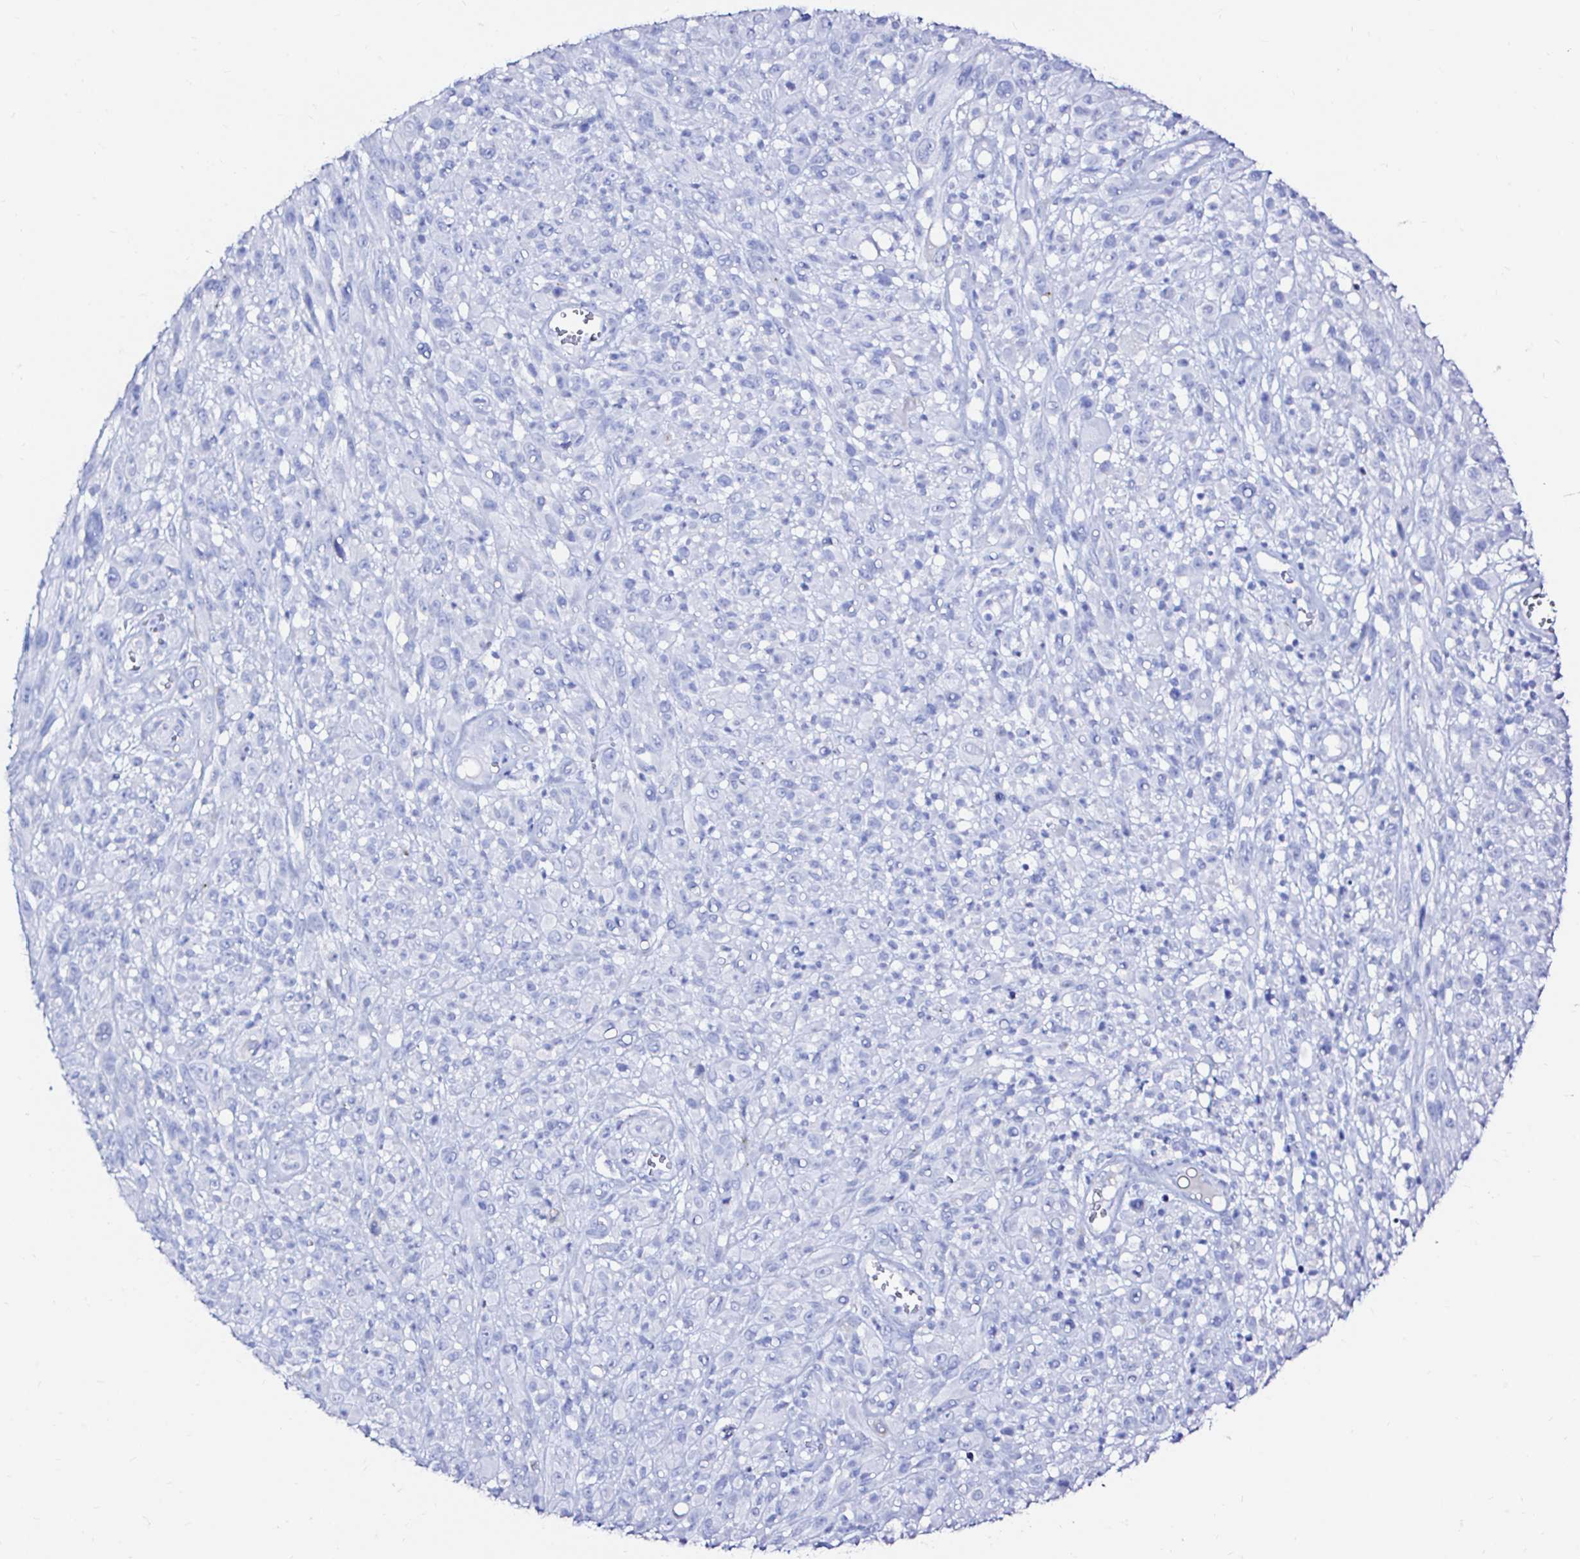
{"staining": {"intensity": "negative", "quantity": "none", "location": "none"}, "tissue": "melanoma", "cell_type": "Tumor cells", "image_type": "cancer", "snomed": [{"axis": "morphology", "description": "Malignant melanoma, NOS"}, {"axis": "topography", "description": "Skin"}], "caption": "Immunohistochemistry (IHC) of human melanoma exhibits no positivity in tumor cells.", "gene": "ZNF432", "patient": {"sex": "male", "age": 68}}